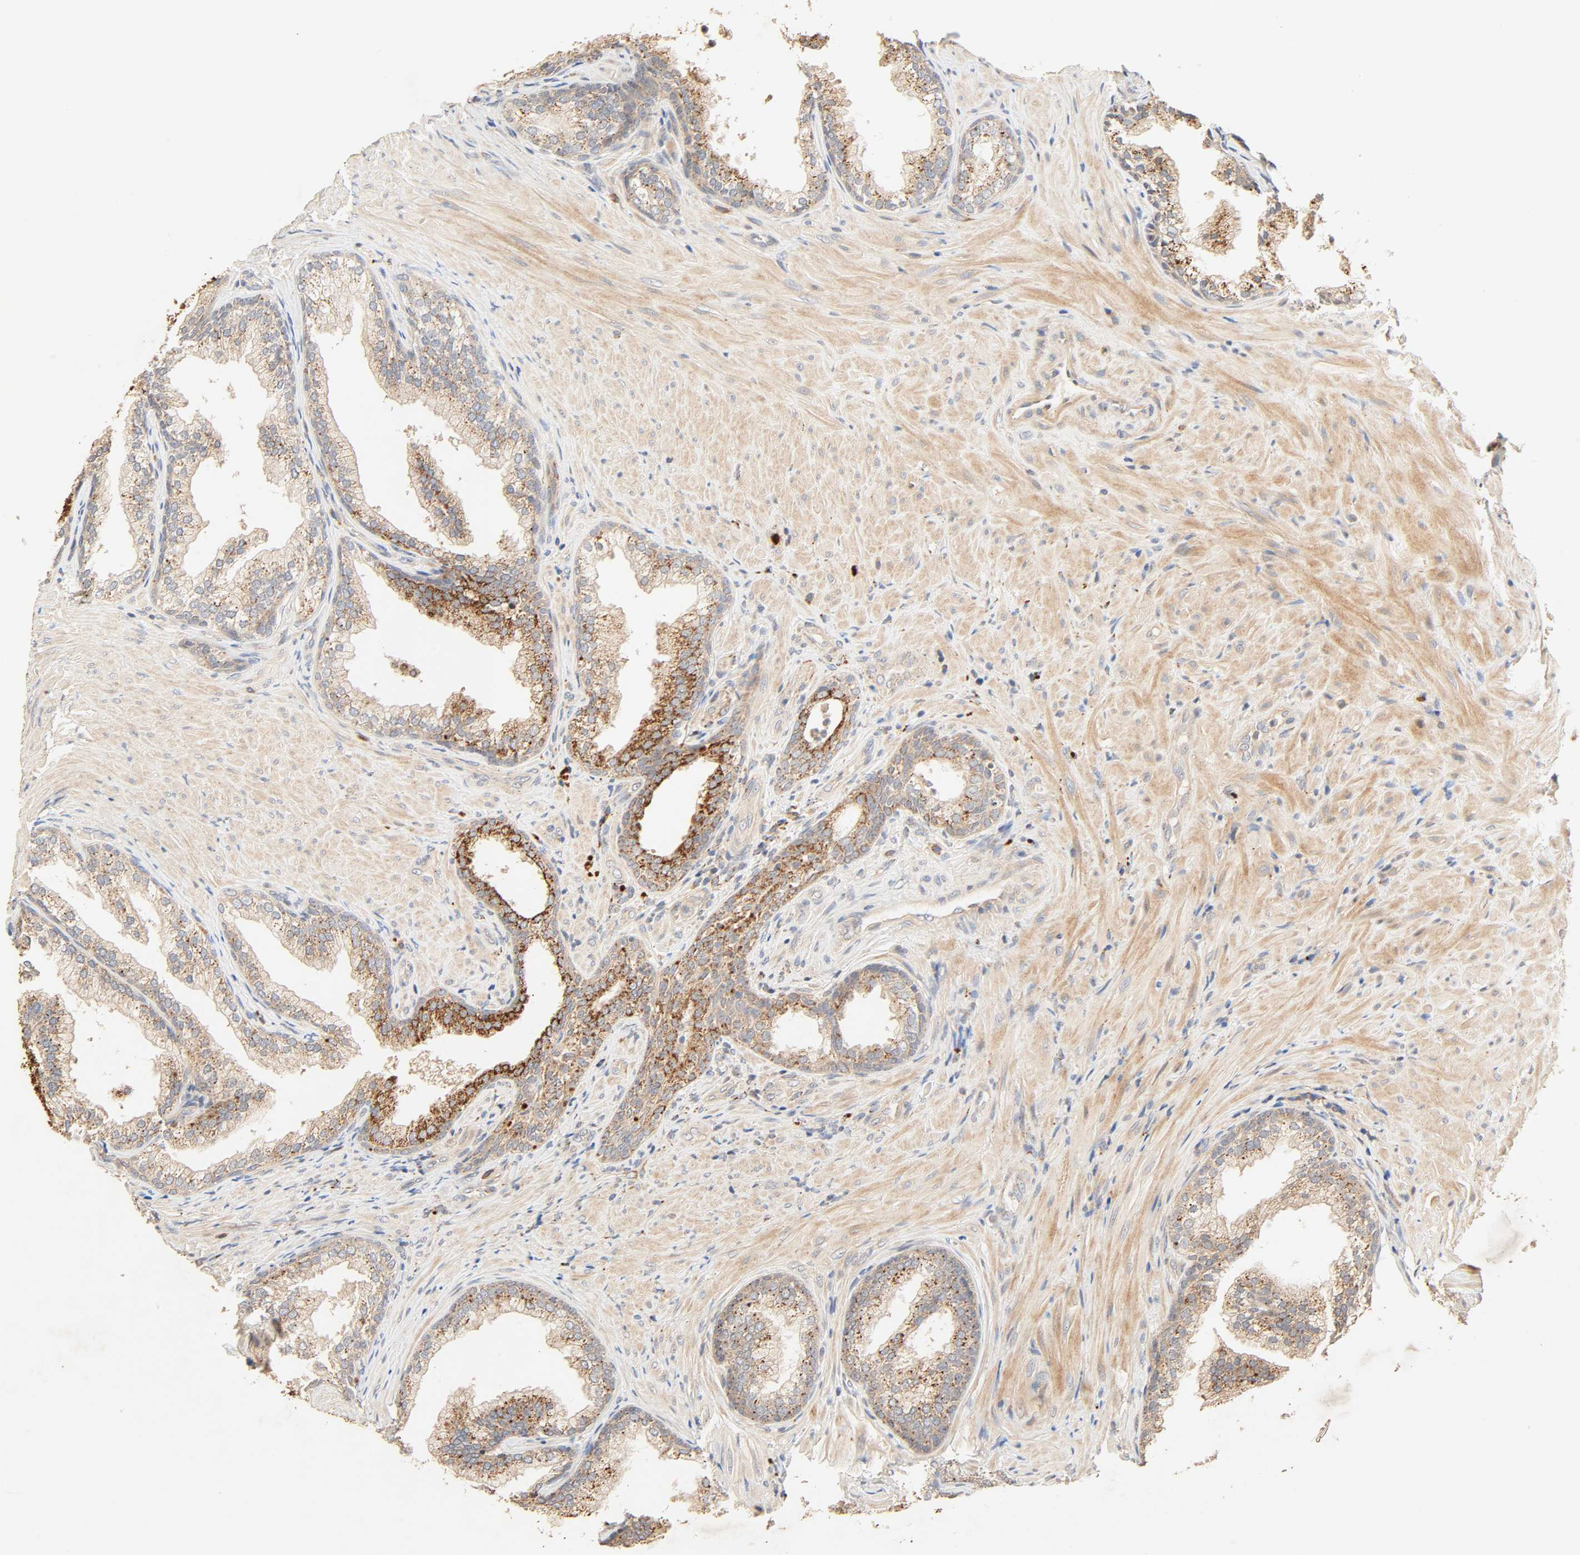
{"staining": {"intensity": "strong", "quantity": "25%-75%", "location": "cytoplasmic/membranous"}, "tissue": "prostate", "cell_type": "Glandular cells", "image_type": "normal", "snomed": [{"axis": "morphology", "description": "Normal tissue, NOS"}, {"axis": "topography", "description": "Prostate"}], "caption": "Immunohistochemistry (IHC) of unremarkable prostate displays high levels of strong cytoplasmic/membranous expression in about 25%-75% of glandular cells. (DAB = brown stain, brightfield microscopy at high magnification).", "gene": "MAPK6", "patient": {"sex": "male", "age": 76}}